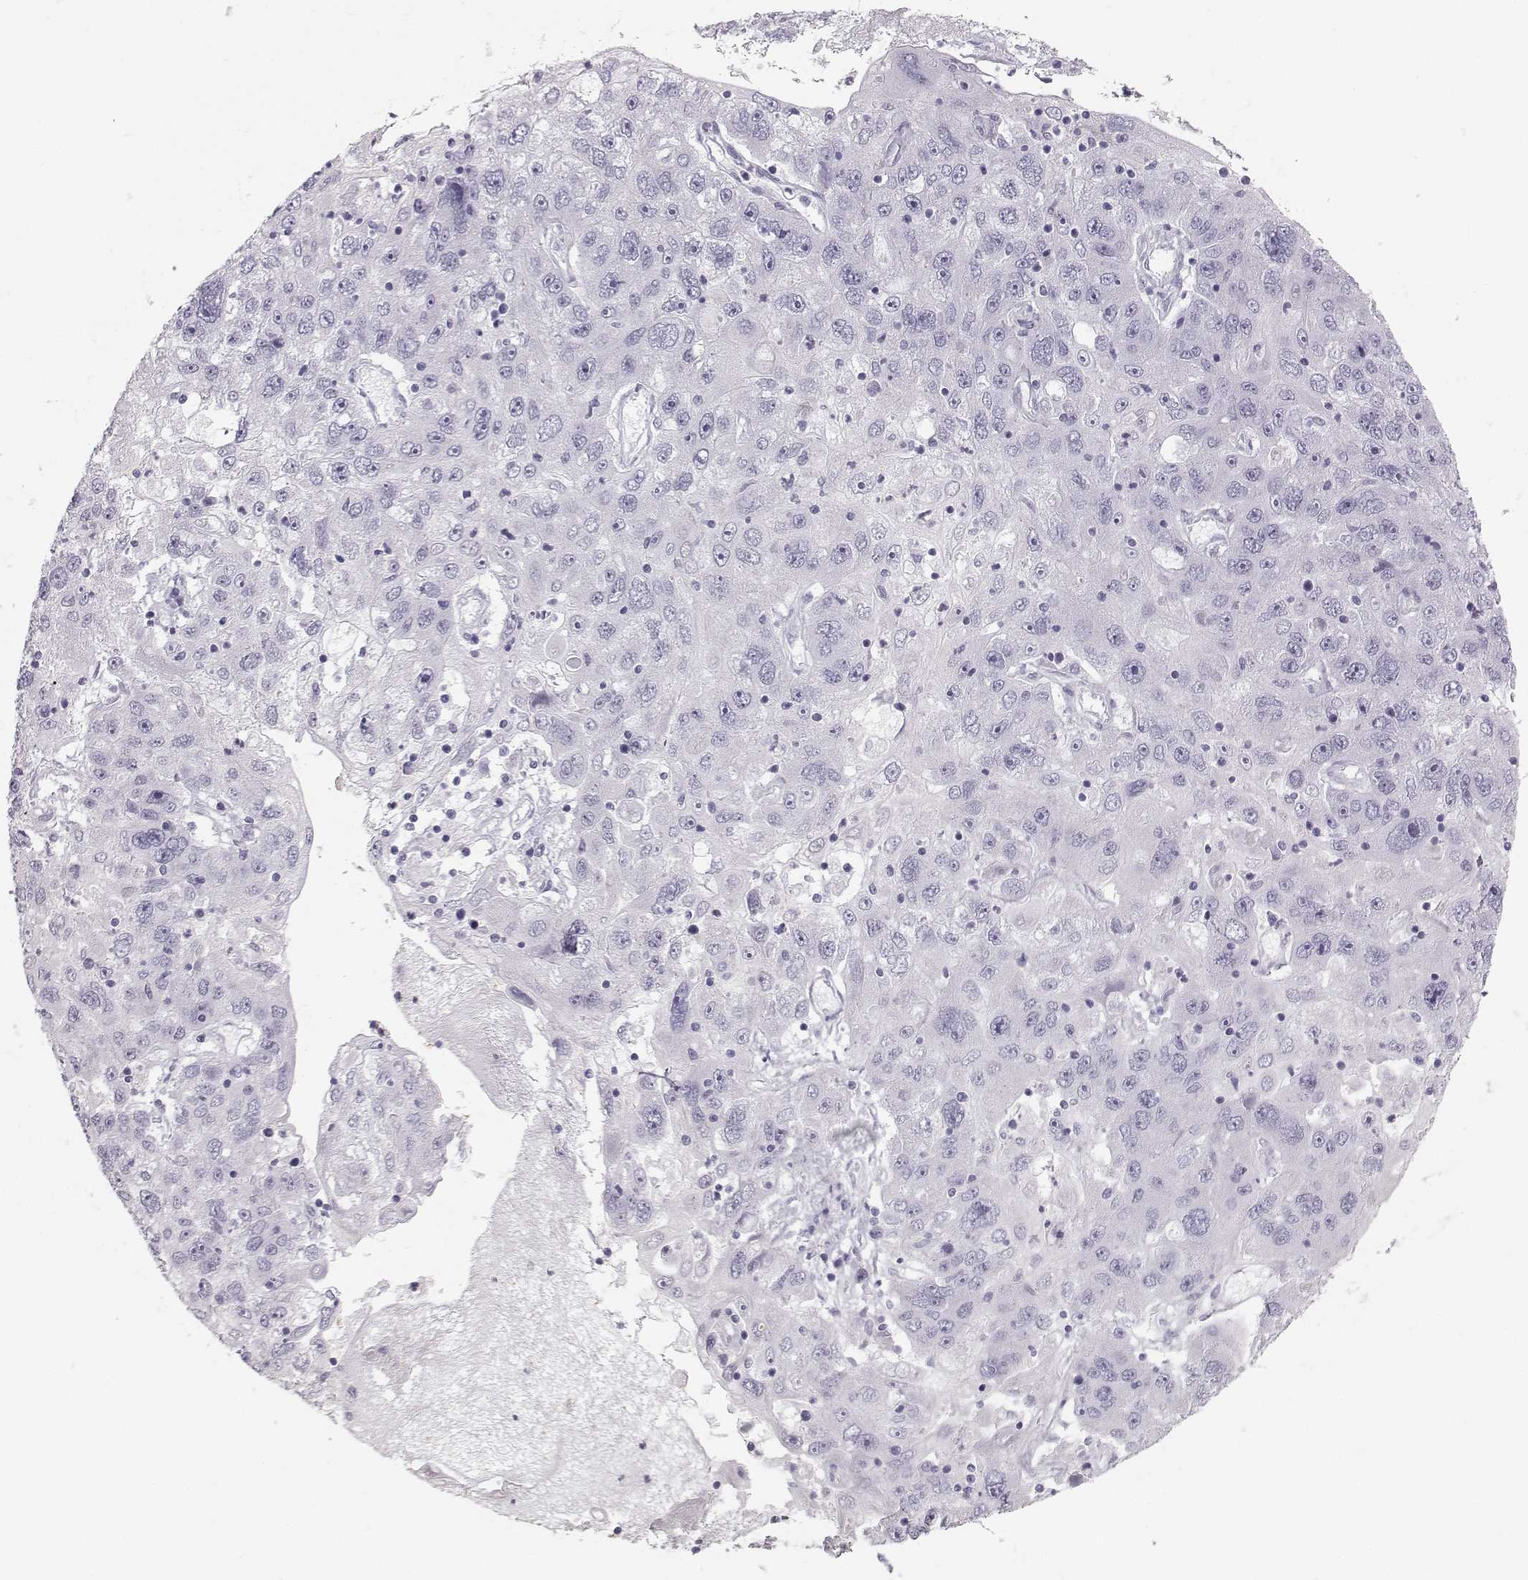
{"staining": {"intensity": "negative", "quantity": "none", "location": "none"}, "tissue": "stomach cancer", "cell_type": "Tumor cells", "image_type": "cancer", "snomed": [{"axis": "morphology", "description": "Adenocarcinoma, NOS"}, {"axis": "topography", "description": "Stomach"}], "caption": "The IHC photomicrograph has no significant staining in tumor cells of stomach cancer tissue.", "gene": "CASR", "patient": {"sex": "male", "age": 56}}